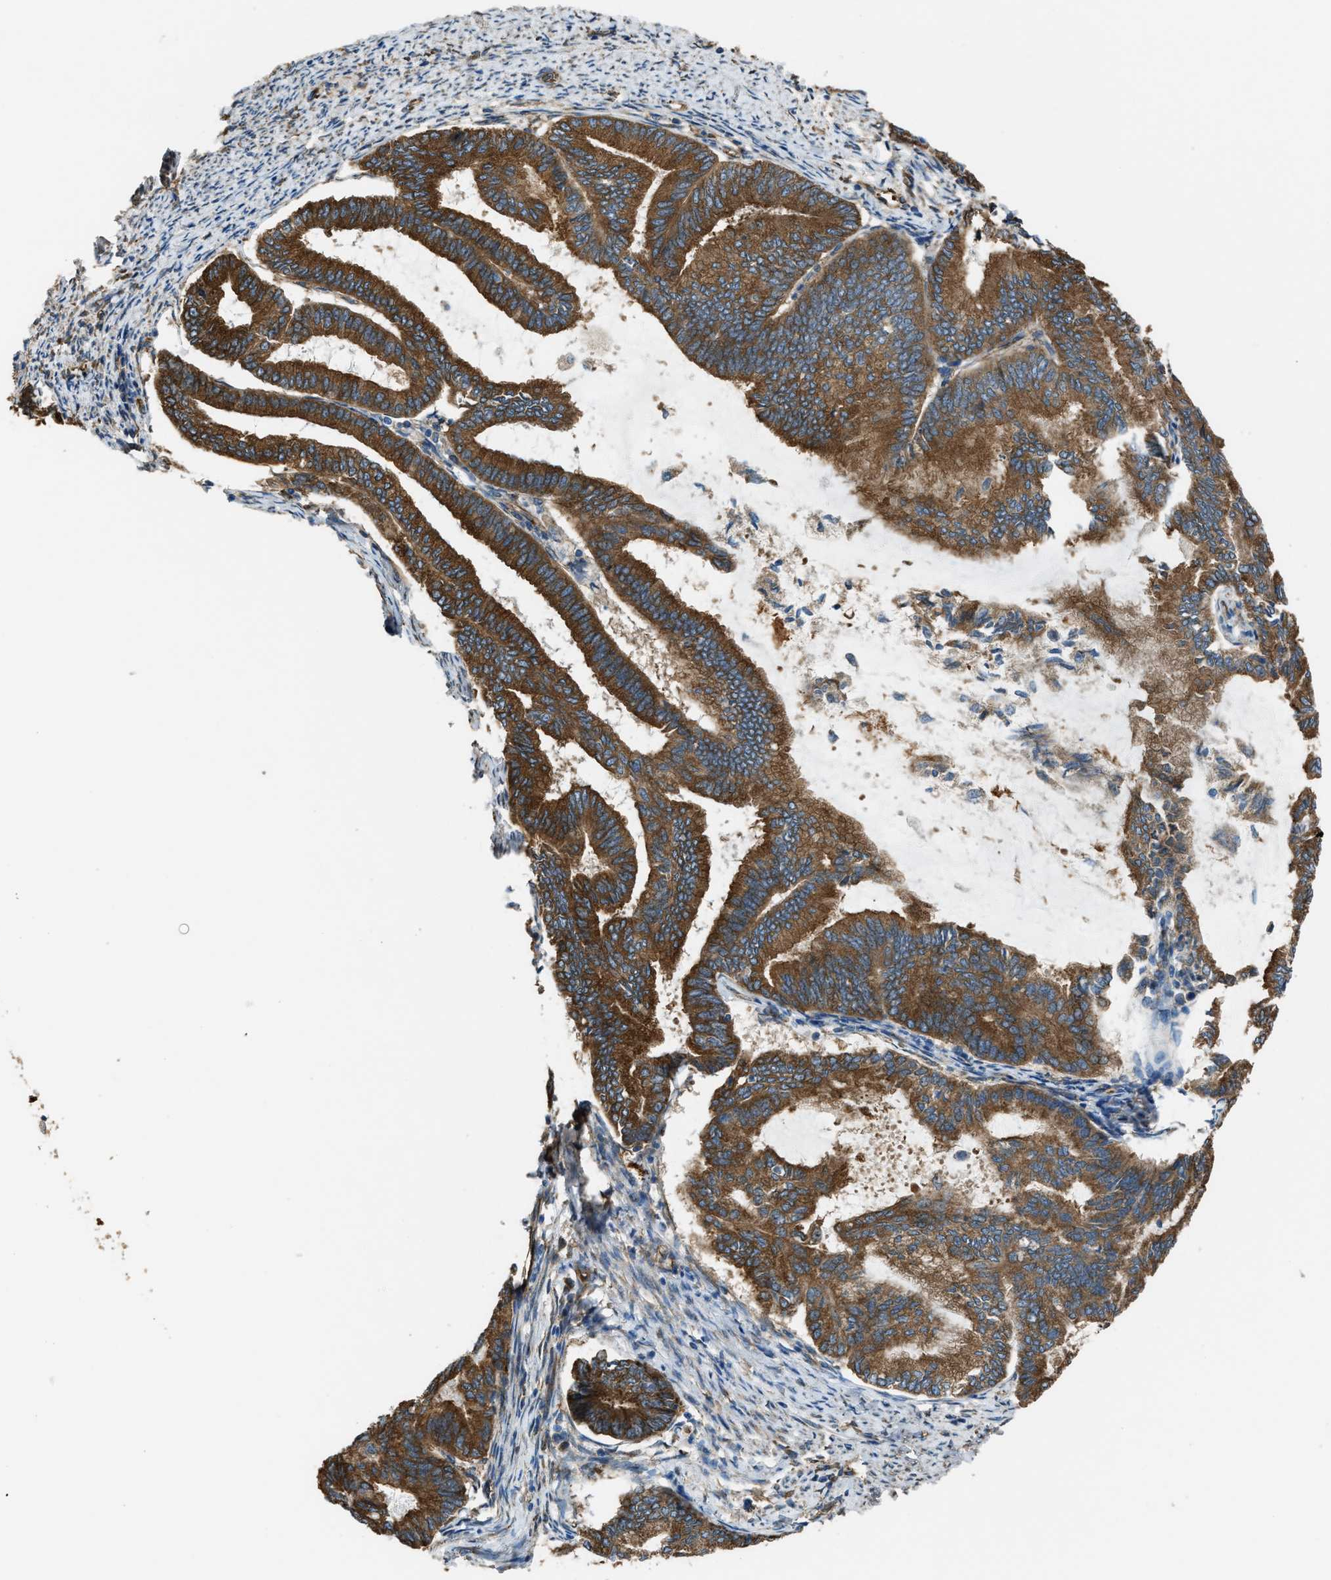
{"staining": {"intensity": "strong", "quantity": ">75%", "location": "cytoplasmic/membranous"}, "tissue": "endometrial cancer", "cell_type": "Tumor cells", "image_type": "cancer", "snomed": [{"axis": "morphology", "description": "Adenocarcinoma, NOS"}, {"axis": "topography", "description": "Endometrium"}], "caption": "The image demonstrates immunohistochemical staining of endometrial cancer (adenocarcinoma). There is strong cytoplasmic/membranous expression is identified in about >75% of tumor cells.", "gene": "TRPC1", "patient": {"sex": "female", "age": 86}}